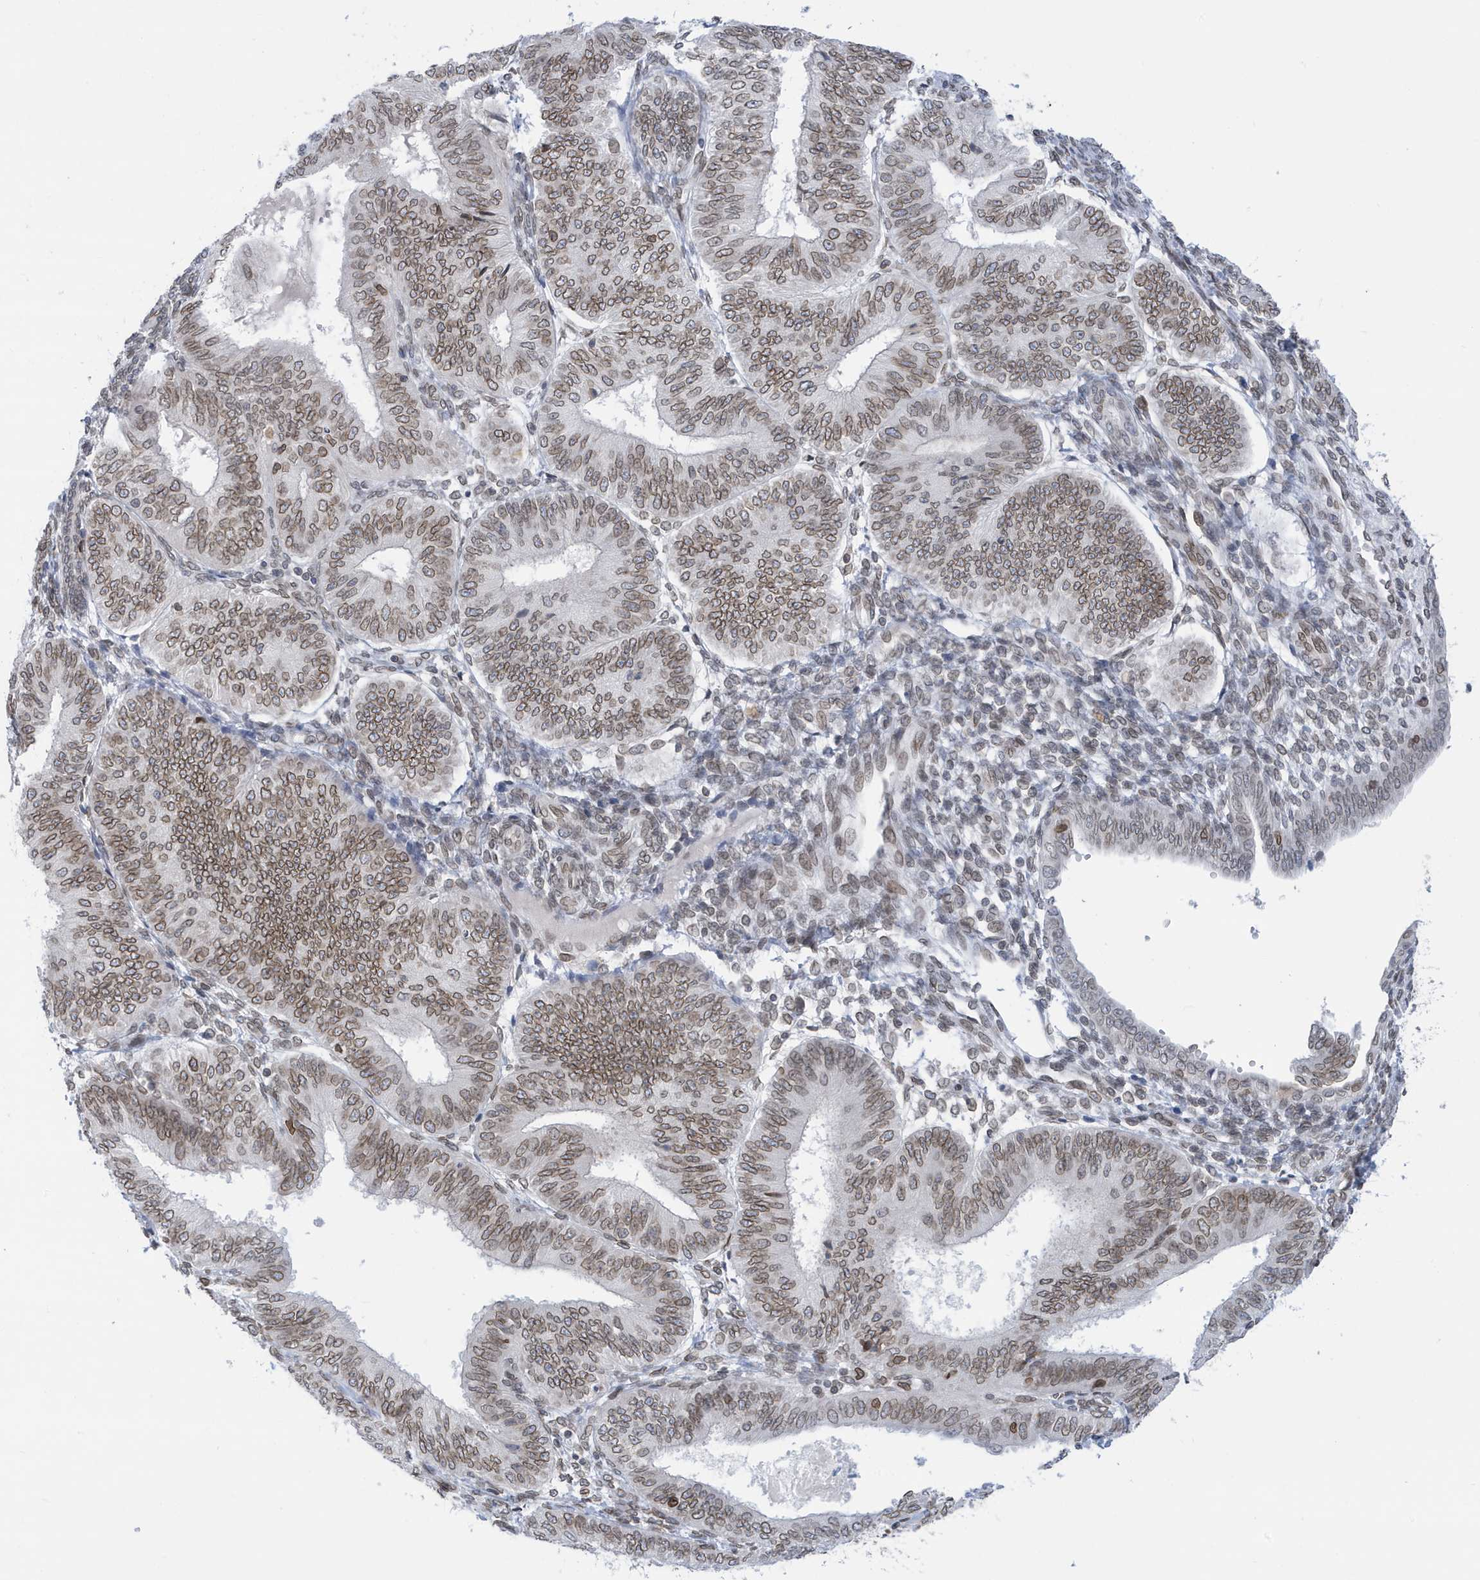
{"staining": {"intensity": "moderate", "quantity": ">75%", "location": "cytoplasmic/membranous,nuclear"}, "tissue": "endometrial cancer", "cell_type": "Tumor cells", "image_type": "cancer", "snomed": [{"axis": "morphology", "description": "Adenocarcinoma, NOS"}, {"axis": "topography", "description": "Endometrium"}], "caption": "The photomicrograph reveals immunohistochemical staining of endometrial adenocarcinoma. There is moderate cytoplasmic/membranous and nuclear positivity is identified in approximately >75% of tumor cells.", "gene": "PCYT1A", "patient": {"sex": "female", "age": 58}}